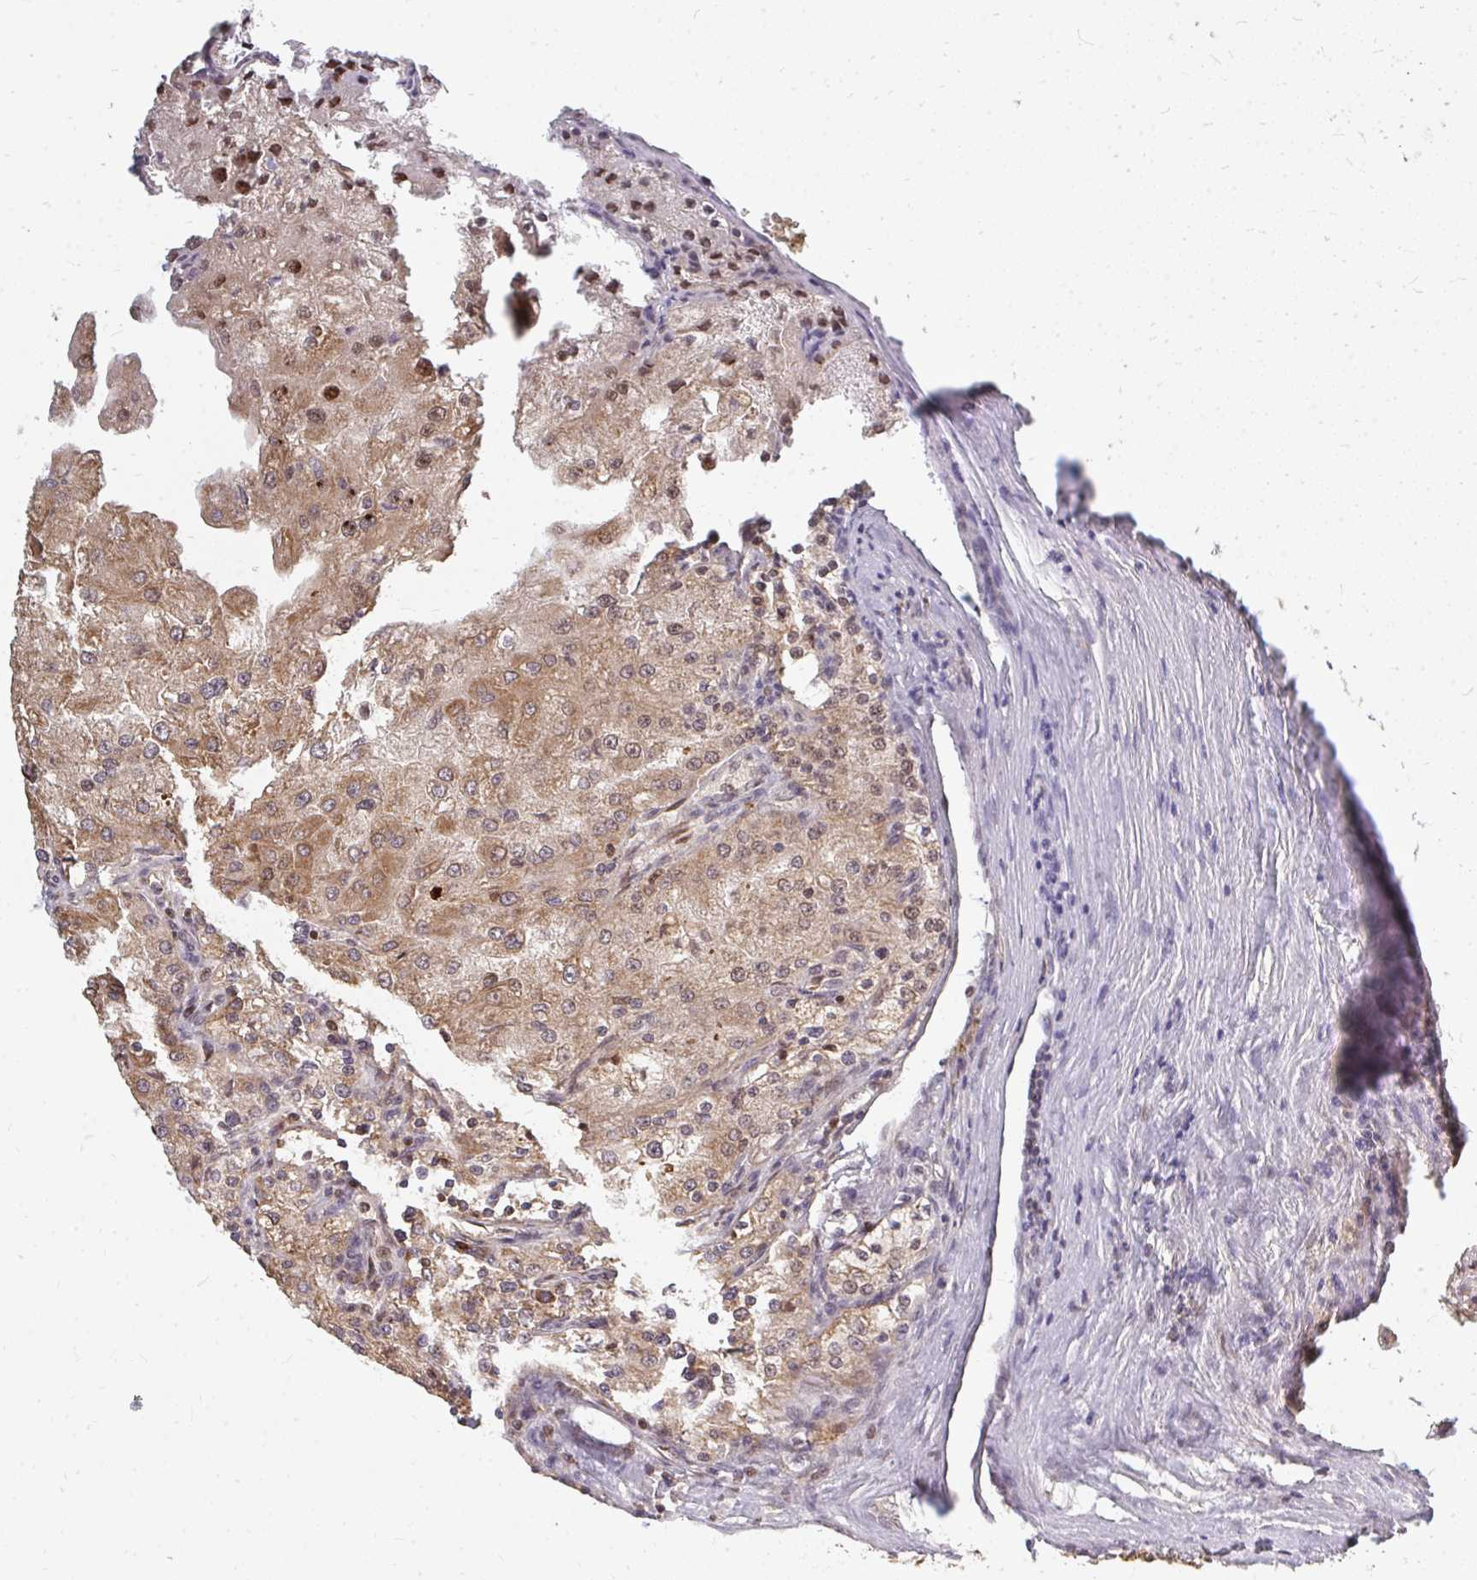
{"staining": {"intensity": "moderate", "quantity": "25%-75%", "location": "cytoplasmic/membranous,nuclear"}, "tissue": "renal cancer", "cell_type": "Tumor cells", "image_type": "cancer", "snomed": [{"axis": "morphology", "description": "Adenocarcinoma, NOS"}, {"axis": "topography", "description": "Kidney"}], "caption": "IHC of human renal cancer (adenocarcinoma) shows medium levels of moderate cytoplasmic/membranous and nuclear staining in approximately 25%-75% of tumor cells. (DAB = brown stain, brightfield microscopy at high magnification).", "gene": "ZNF285", "patient": {"sex": "female", "age": 74}}